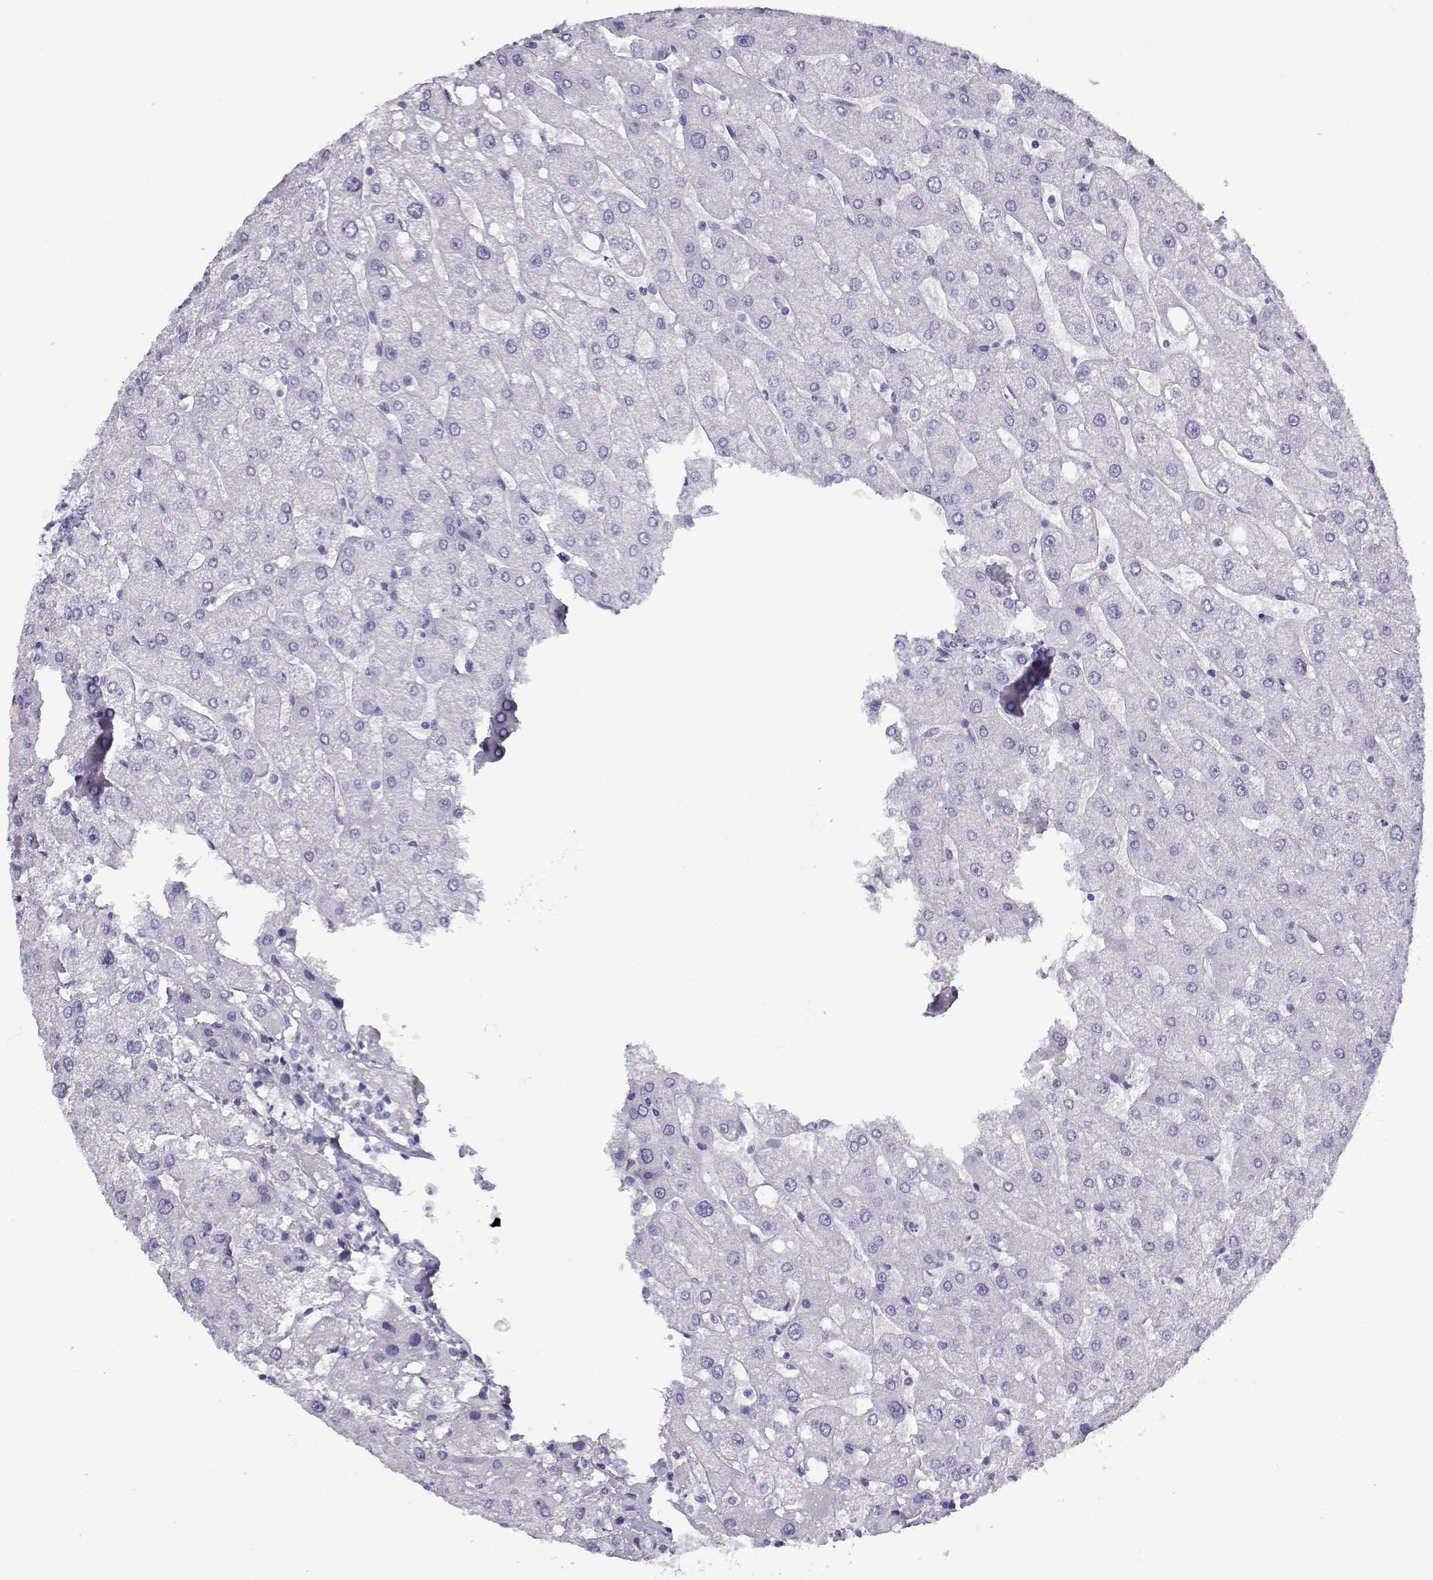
{"staining": {"intensity": "negative", "quantity": "none", "location": "none"}, "tissue": "liver", "cell_type": "Cholangiocytes", "image_type": "normal", "snomed": [{"axis": "morphology", "description": "Normal tissue, NOS"}, {"axis": "topography", "description": "Liver"}], "caption": "An image of liver stained for a protein shows no brown staining in cholangiocytes. Brightfield microscopy of immunohistochemistry stained with DAB (3,3'-diaminobenzidine) (brown) and hematoxylin (blue), captured at high magnification.", "gene": "RHOXF2B", "patient": {"sex": "male", "age": 67}}